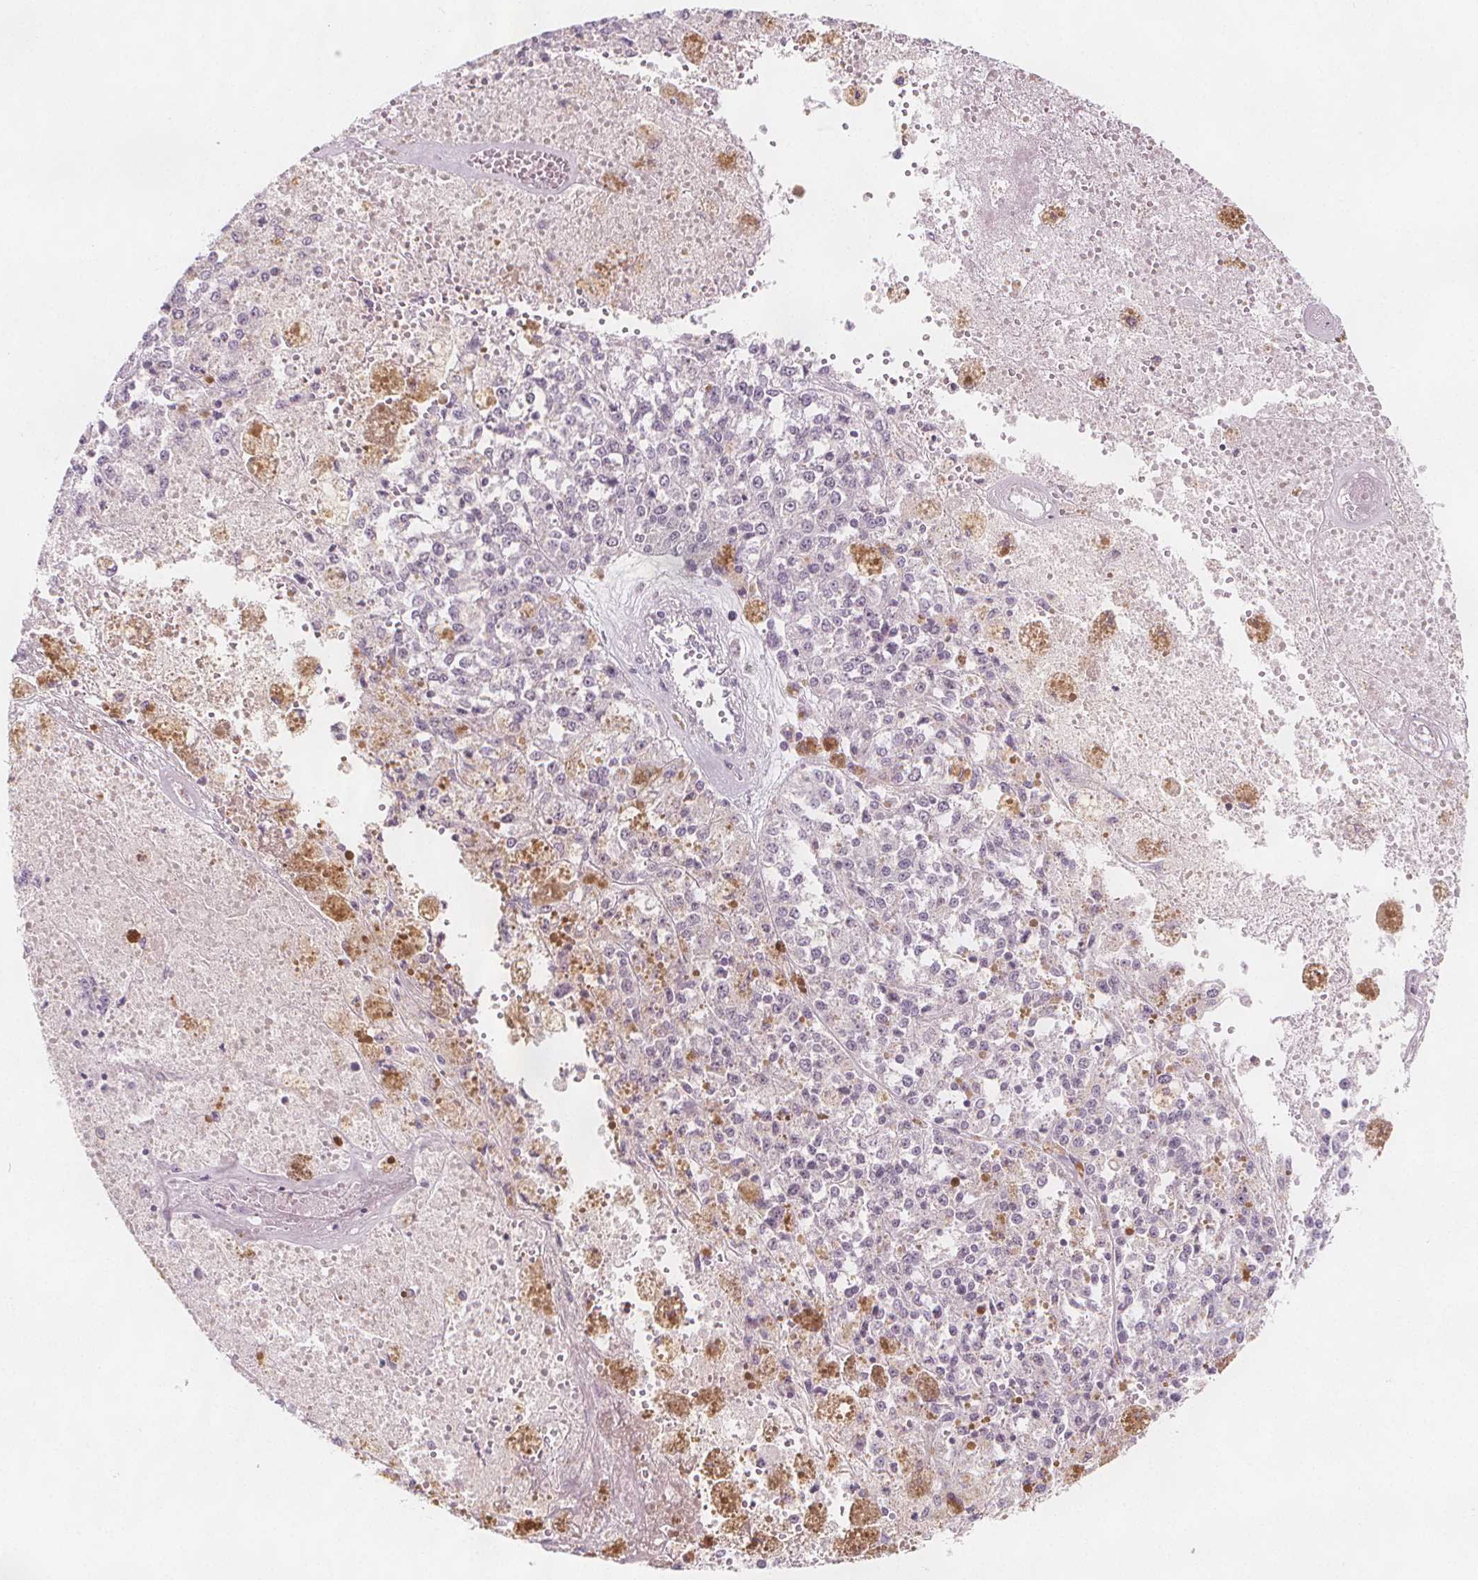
{"staining": {"intensity": "negative", "quantity": "none", "location": "none"}, "tissue": "melanoma", "cell_type": "Tumor cells", "image_type": "cancer", "snomed": [{"axis": "morphology", "description": "Malignant melanoma, Metastatic site"}, {"axis": "topography", "description": "Lymph node"}], "caption": "There is no significant staining in tumor cells of malignant melanoma (metastatic site).", "gene": "C1orf167", "patient": {"sex": "female", "age": 64}}